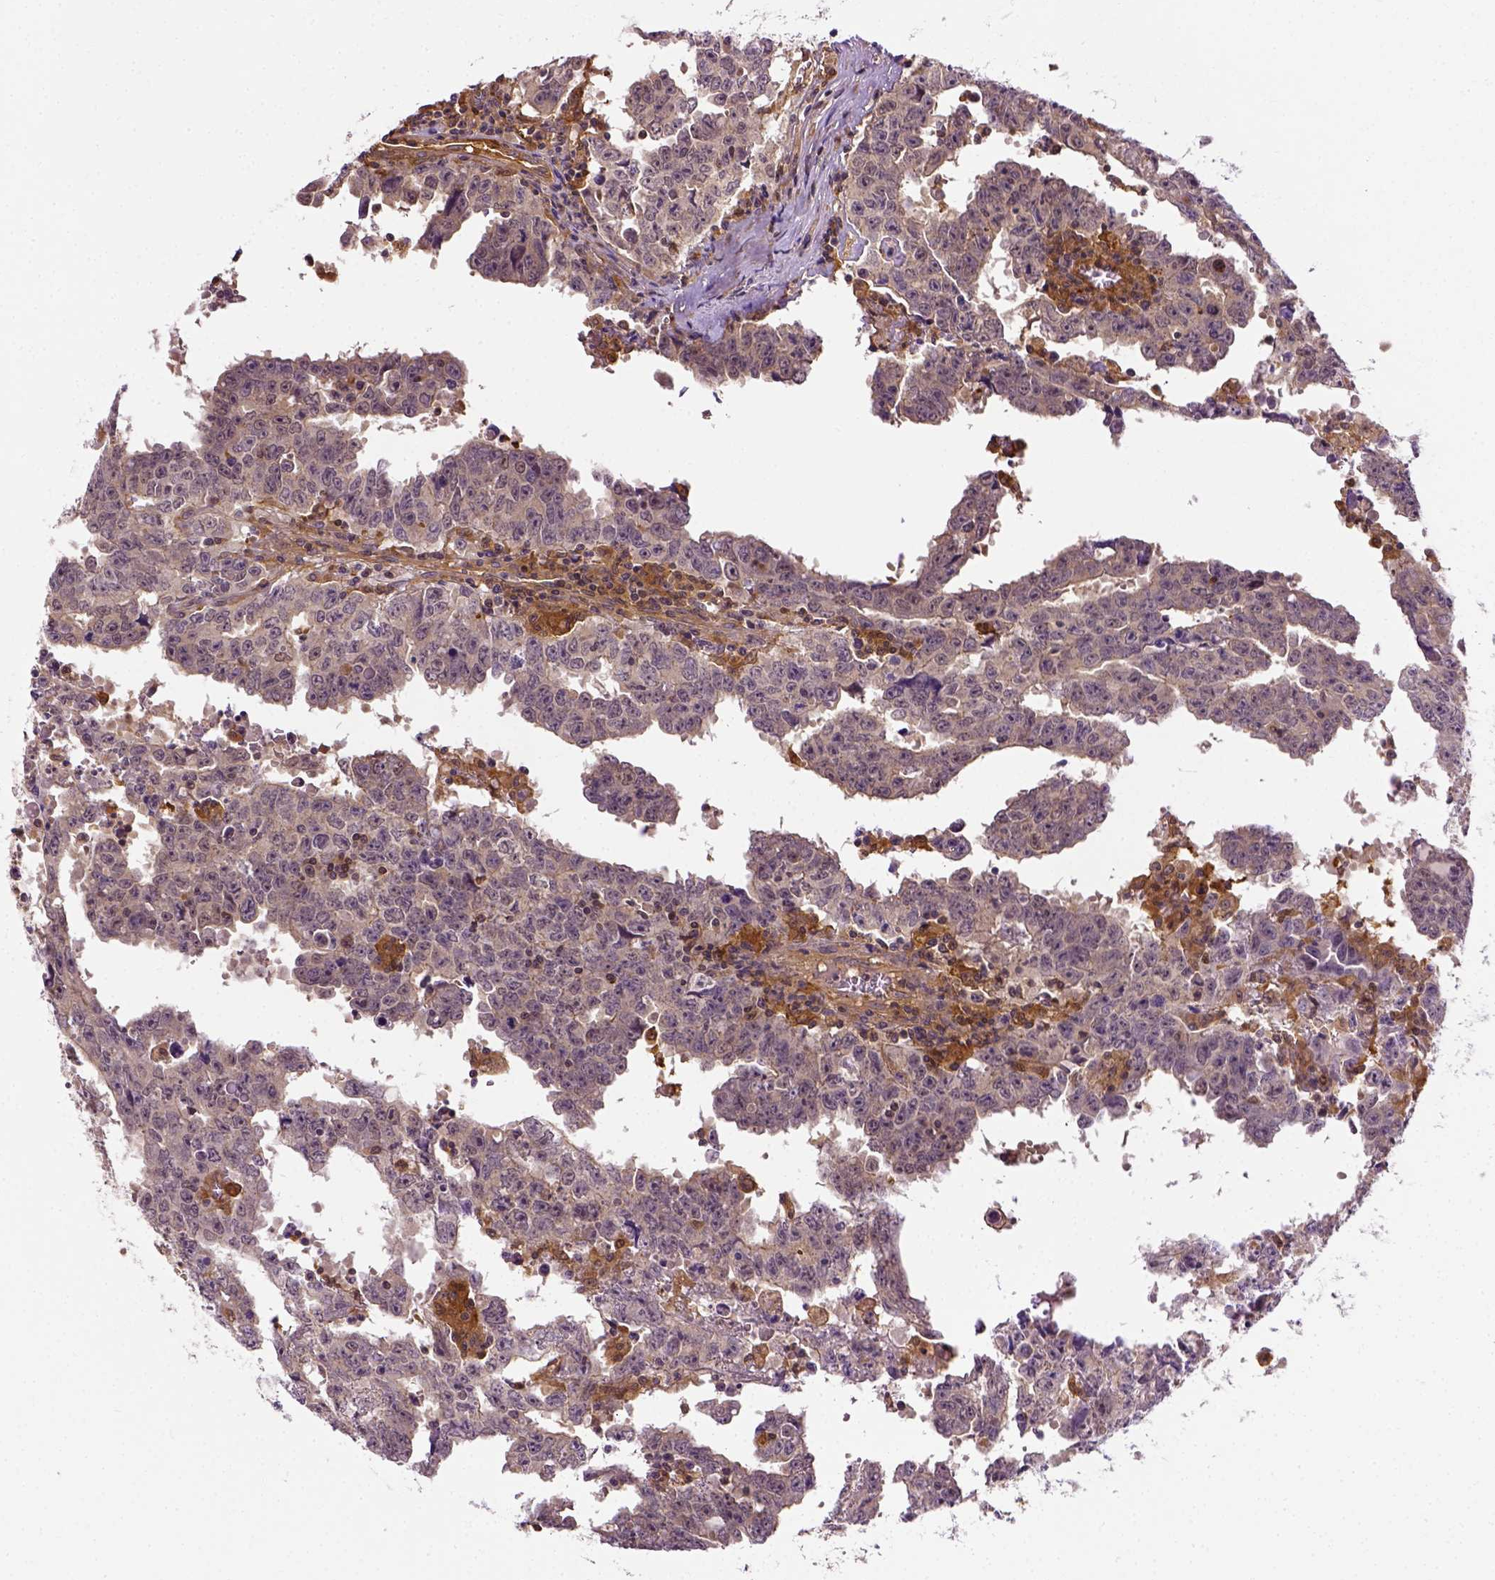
{"staining": {"intensity": "moderate", "quantity": "<25%", "location": "cytoplasmic/membranous"}, "tissue": "testis cancer", "cell_type": "Tumor cells", "image_type": "cancer", "snomed": [{"axis": "morphology", "description": "Carcinoma, Embryonal, NOS"}, {"axis": "topography", "description": "Testis"}], "caption": "Brown immunohistochemical staining in testis cancer (embryonal carcinoma) demonstrates moderate cytoplasmic/membranous staining in about <25% of tumor cells. The staining was performed using DAB, with brown indicating positive protein expression. Nuclei are stained blue with hematoxylin.", "gene": "MATK", "patient": {"sex": "male", "age": 22}}